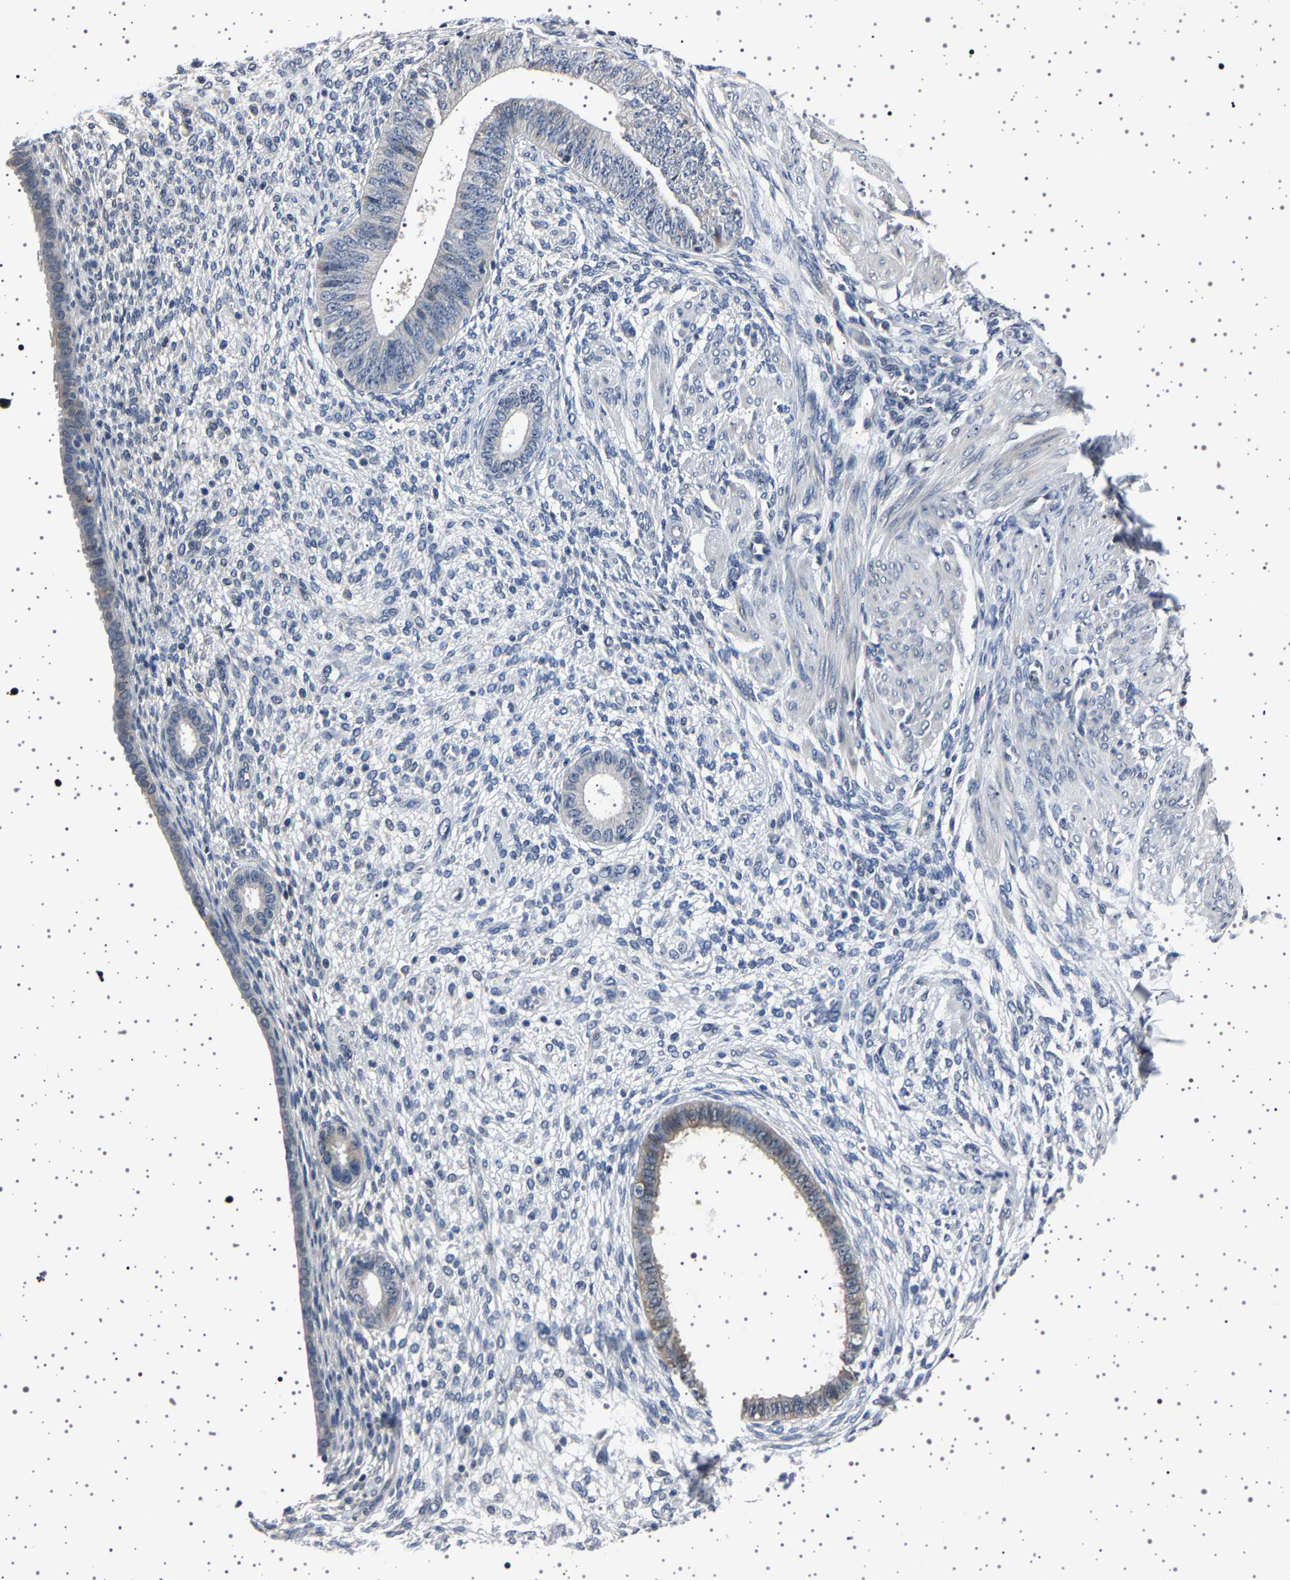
{"staining": {"intensity": "negative", "quantity": "none", "location": "none"}, "tissue": "endometrium", "cell_type": "Cells in endometrial stroma", "image_type": "normal", "snomed": [{"axis": "morphology", "description": "Normal tissue, NOS"}, {"axis": "topography", "description": "Endometrium"}], "caption": "Immunohistochemistry (IHC) of benign human endometrium shows no expression in cells in endometrial stroma.", "gene": "IL10RB", "patient": {"sex": "female", "age": 72}}